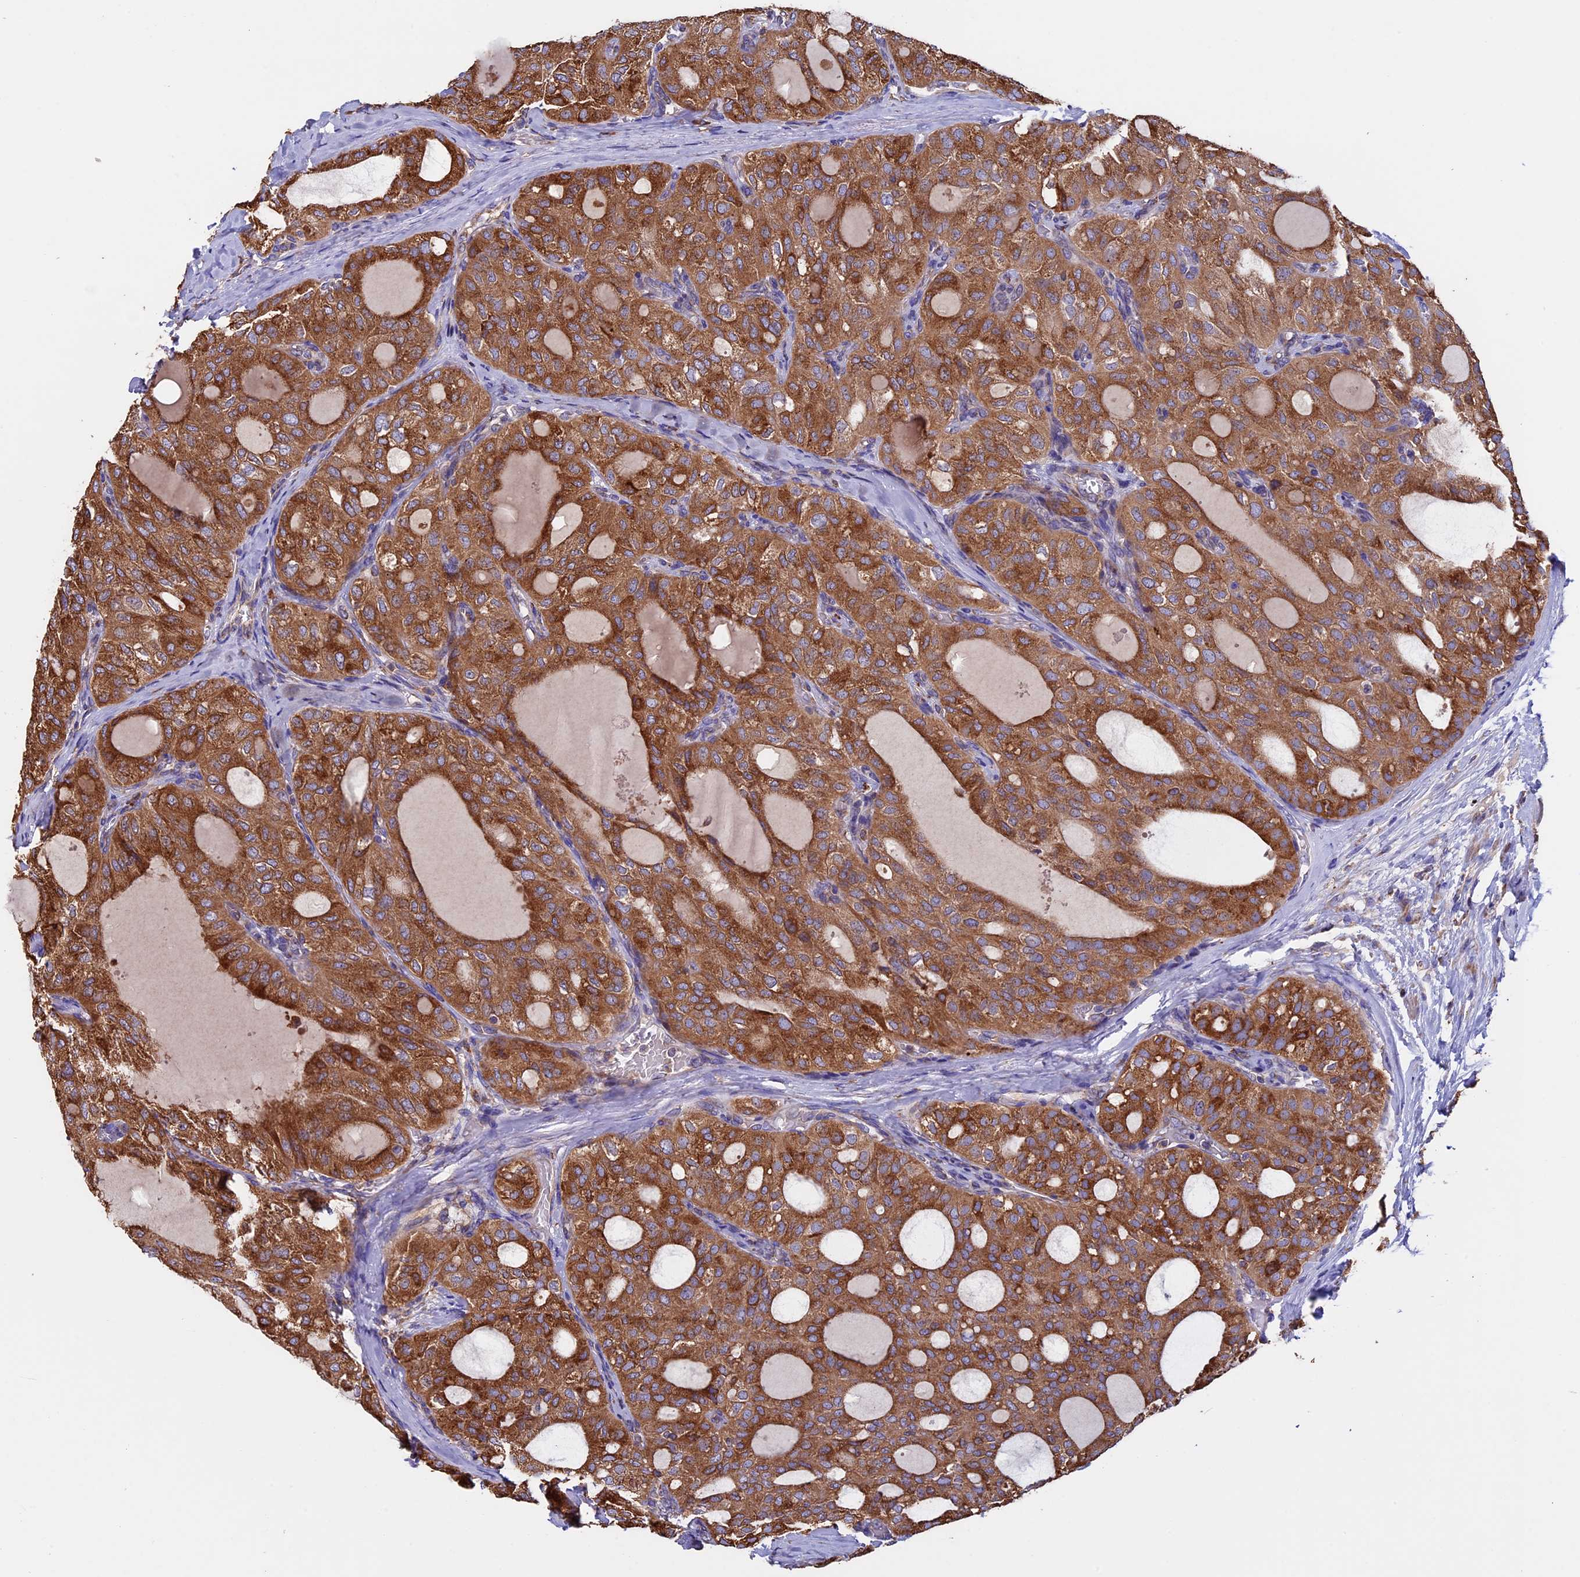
{"staining": {"intensity": "strong", "quantity": ">75%", "location": "cytoplasmic/membranous"}, "tissue": "thyroid cancer", "cell_type": "Tumor cells", "image_type": "cancer", "snomed": [{"axis": "morphology", "description": "Follicular adenoma carcinoma, NOS"}, {"axis": "topography", "description": "Thyroid gland"}], "caption": "Immunohistochemistry (IHC) photomicrograph of thyroid cancer stained for a protein (brown), which displays high levels of strong cytoplasmic/membranous expression in about >75% of tumor cells.", "gene": "BTBD3", "patient": {"sex": "male", "age": 75}}